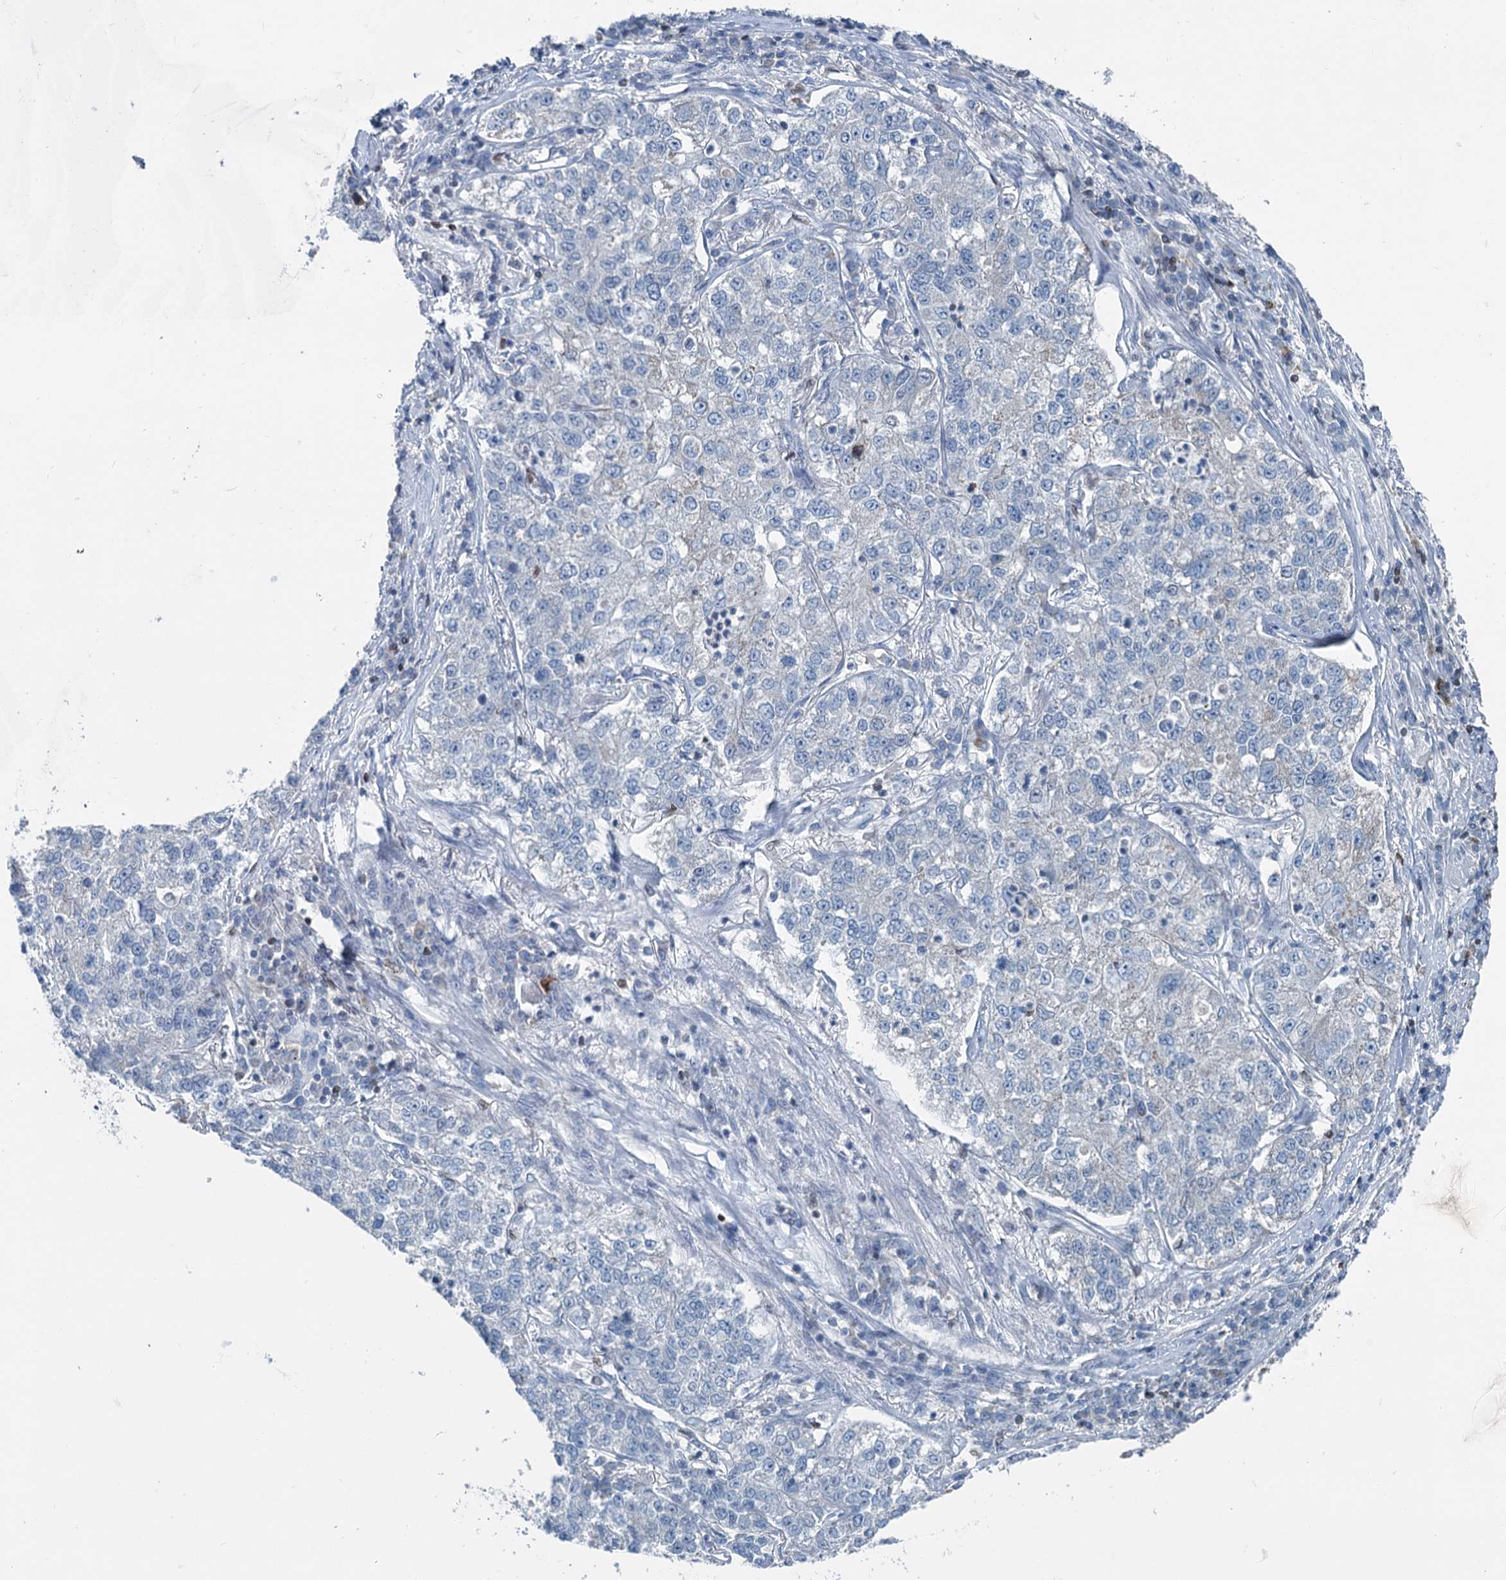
{"staining": {"intensity": "negative", "quantity": "none", "location": "none"}, "tissue": "lung cancer", "cell_type": "Tumor cells", "image_type": "cancer", "snomed": [{"axis": "morphology", "description": "Adenocarcinoma, NOS"}, {"axis": "topography", "description": "Lung"}], "caption": "Tumor cells are negative for protein expression in human lung cancer. (DAB IHC visualized using brightfield microscopy, high magnification).", "gene": "ELP4", "patient": {"sex": "male", "age": 49}}